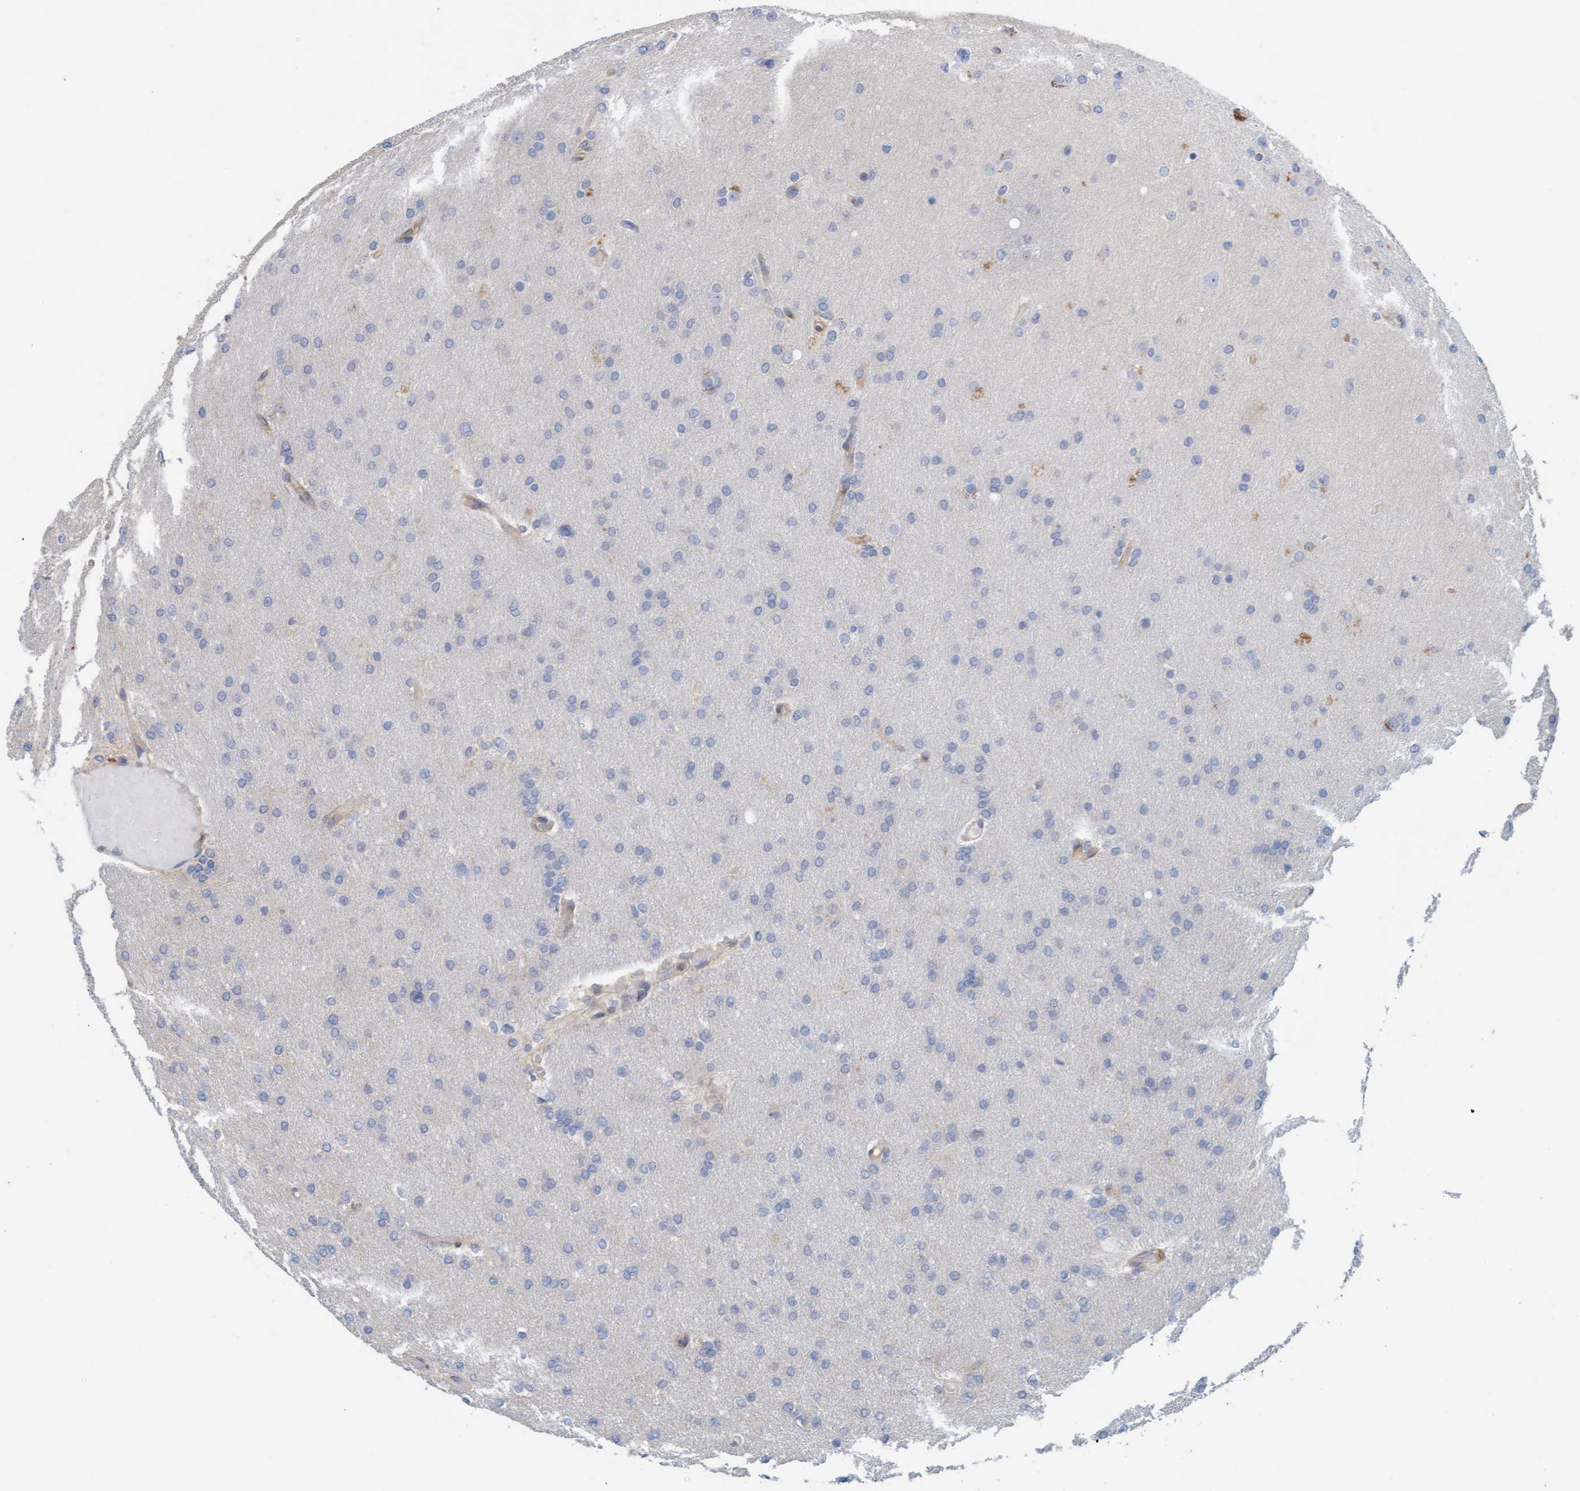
{"staining": {"intensity": "negative", "quantity": "none", "location": "none"}, "tissue": "glioma", "cell_type": "Tumor cells", "image_type": "cancer", "snomed": [{"axis": "morphology", "description": "Glioma, malignant, High grade"}, {"axis": "topography", "description": "Cerebral cortex"}], "caption": "IHC of human glioma displays no positivity in tumor cells.", "gene": "PRKD2", "patient": {"sex": "female", "age": 36}}